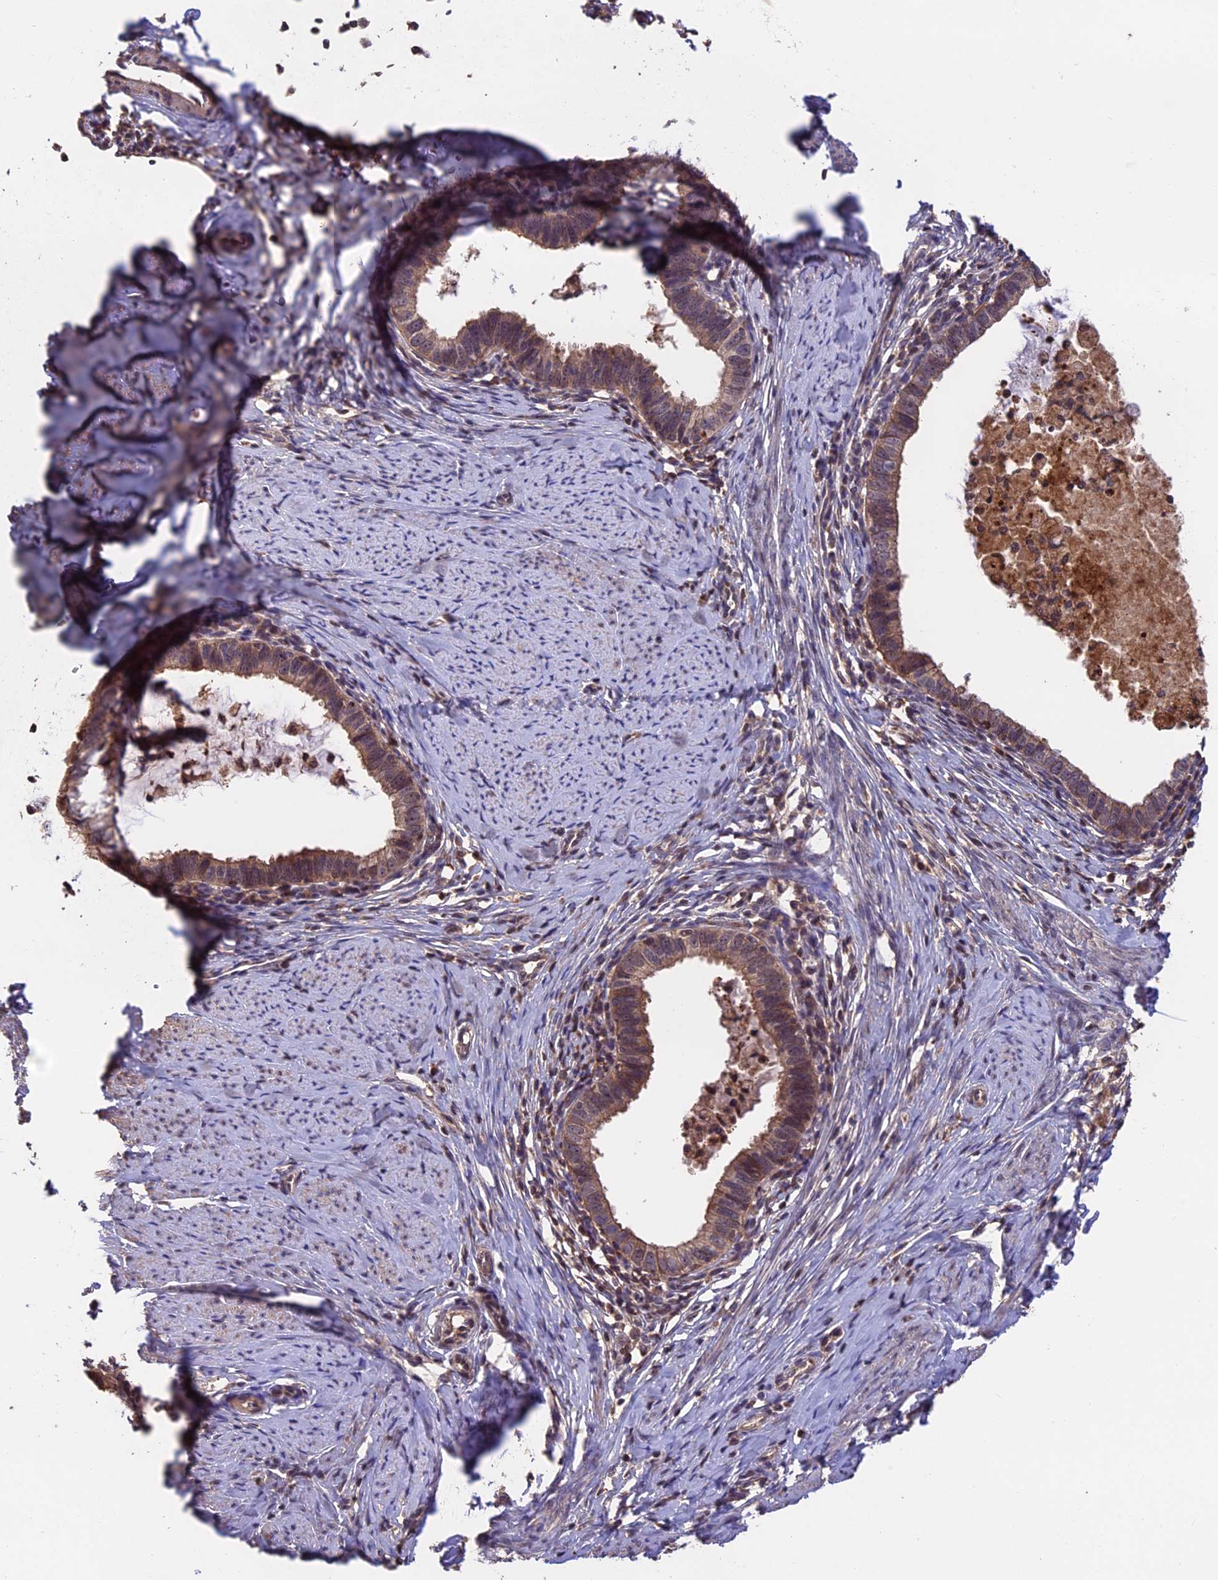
{"staining": {"intensity": "moderate", "quantity": ">75%", "location": "cytoplasmic/membranous"}, "tissue": "cervical cancer", "cell_type": "Tumor cells", "image_type": "cancer", "snomed": [{"axis": "morphology", "description": "Adenocarcinoma, NOS"}, {"axis": "topography", "description": "Cervix"}], "caption": "Cervical cancer (adenocarcinoma) stained with DAB immunohistochemistry demonstrates medium levels of moderate cytoplasmic/membranous positivity in about >75% of tumor cells. (DAB (3,3'-diaminobenzidine) IHC, brown staining for protein, blue staining for nuclei).", "gene": "PKD2L2", "patient": {"sex": "female", "age": 36}}